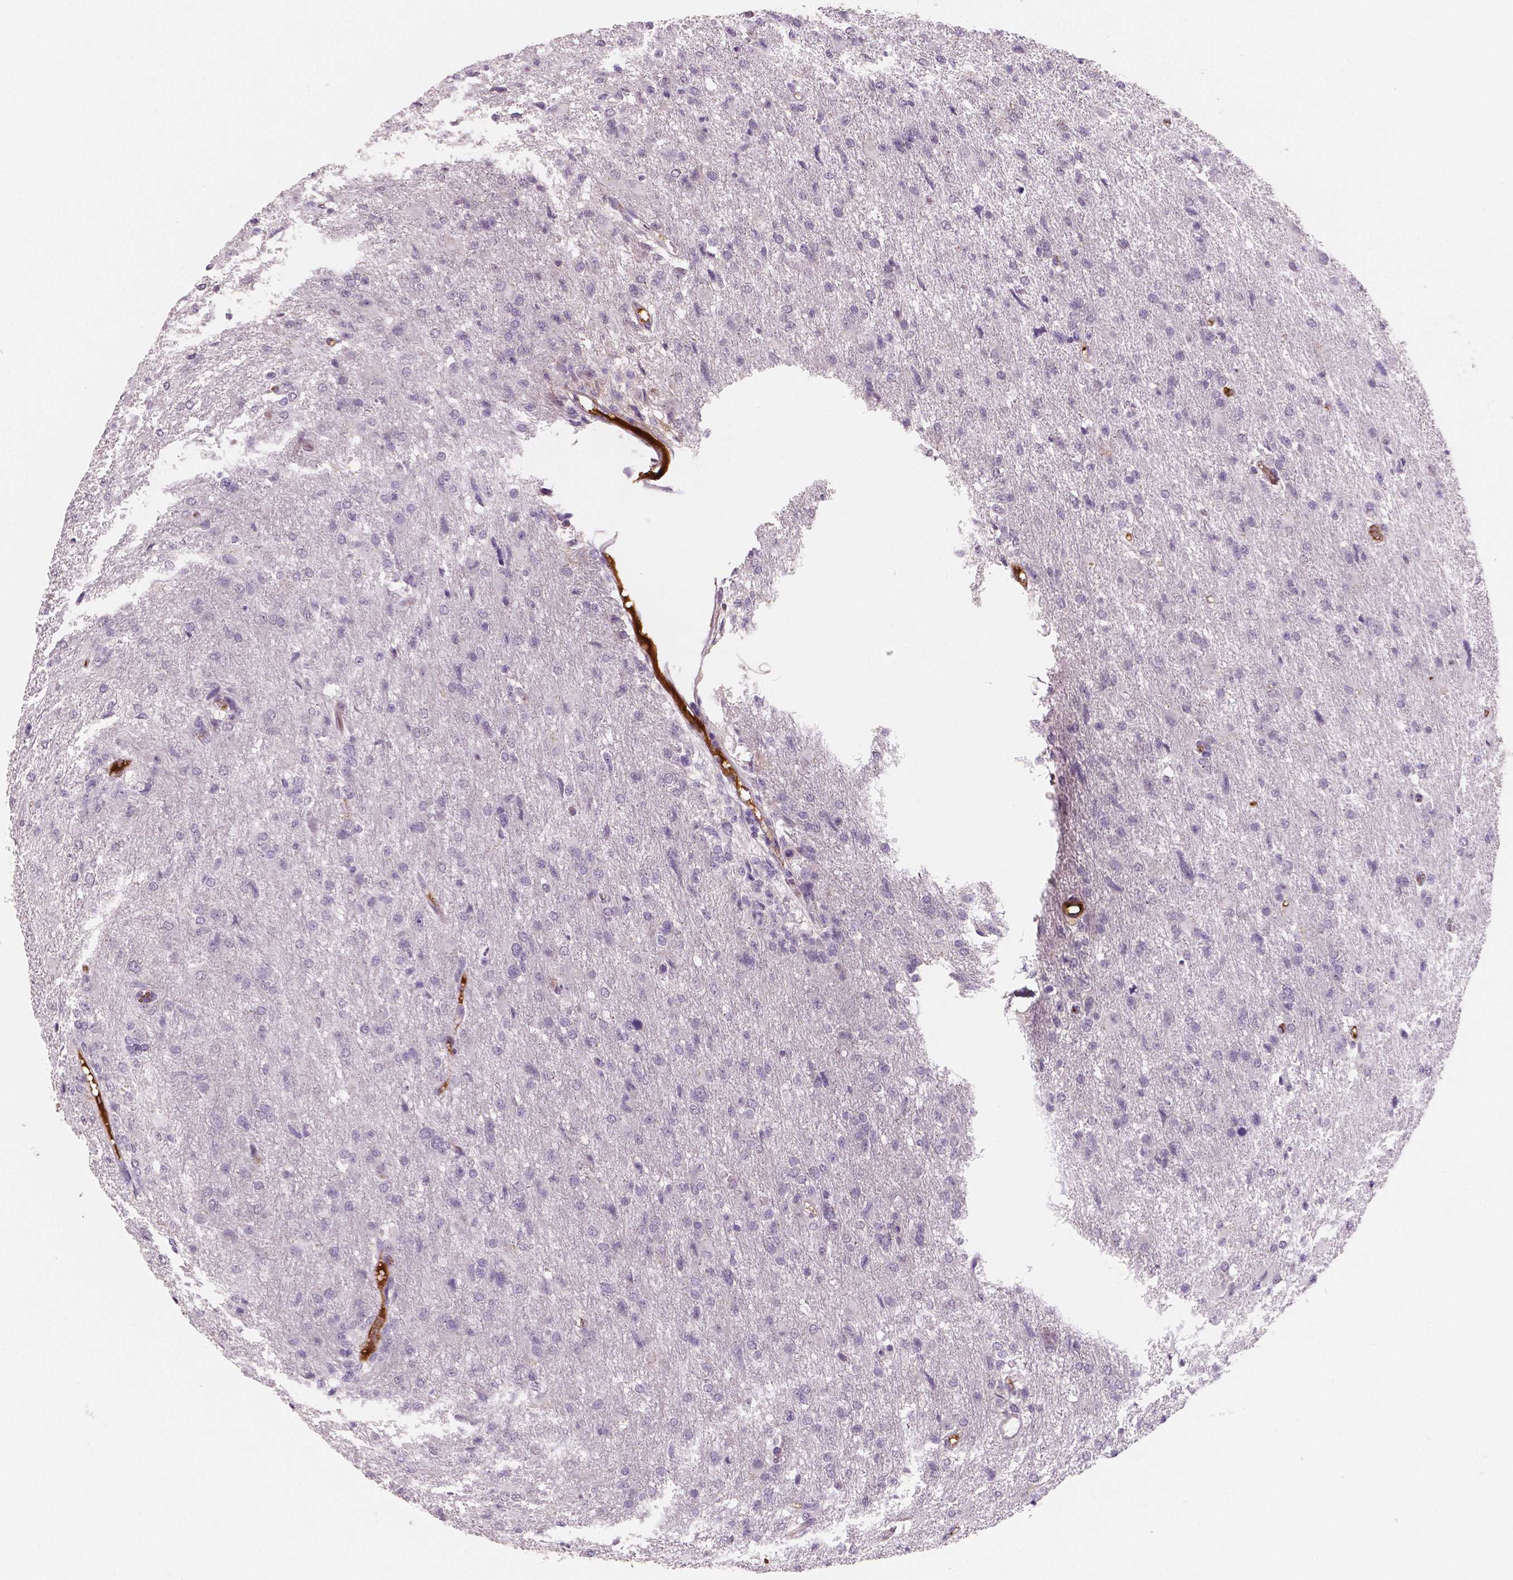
{"staining": {"intensity": "negative", "quantity": "none", "location": "none"}, "tissue": "glioma", "cell_type": "Tumor cells", "image_type": "cancer", "snomed": [{"axis": "morphology", "description": "Glioma, malignant, High grade"}, {"axis": "topography", "description": "Brain"}], "caption": "A histopathology image of human glioma is negative for staining in tumor cells.", "gene": "APOA4", "patient": {"sex": "male", "age": 68}}